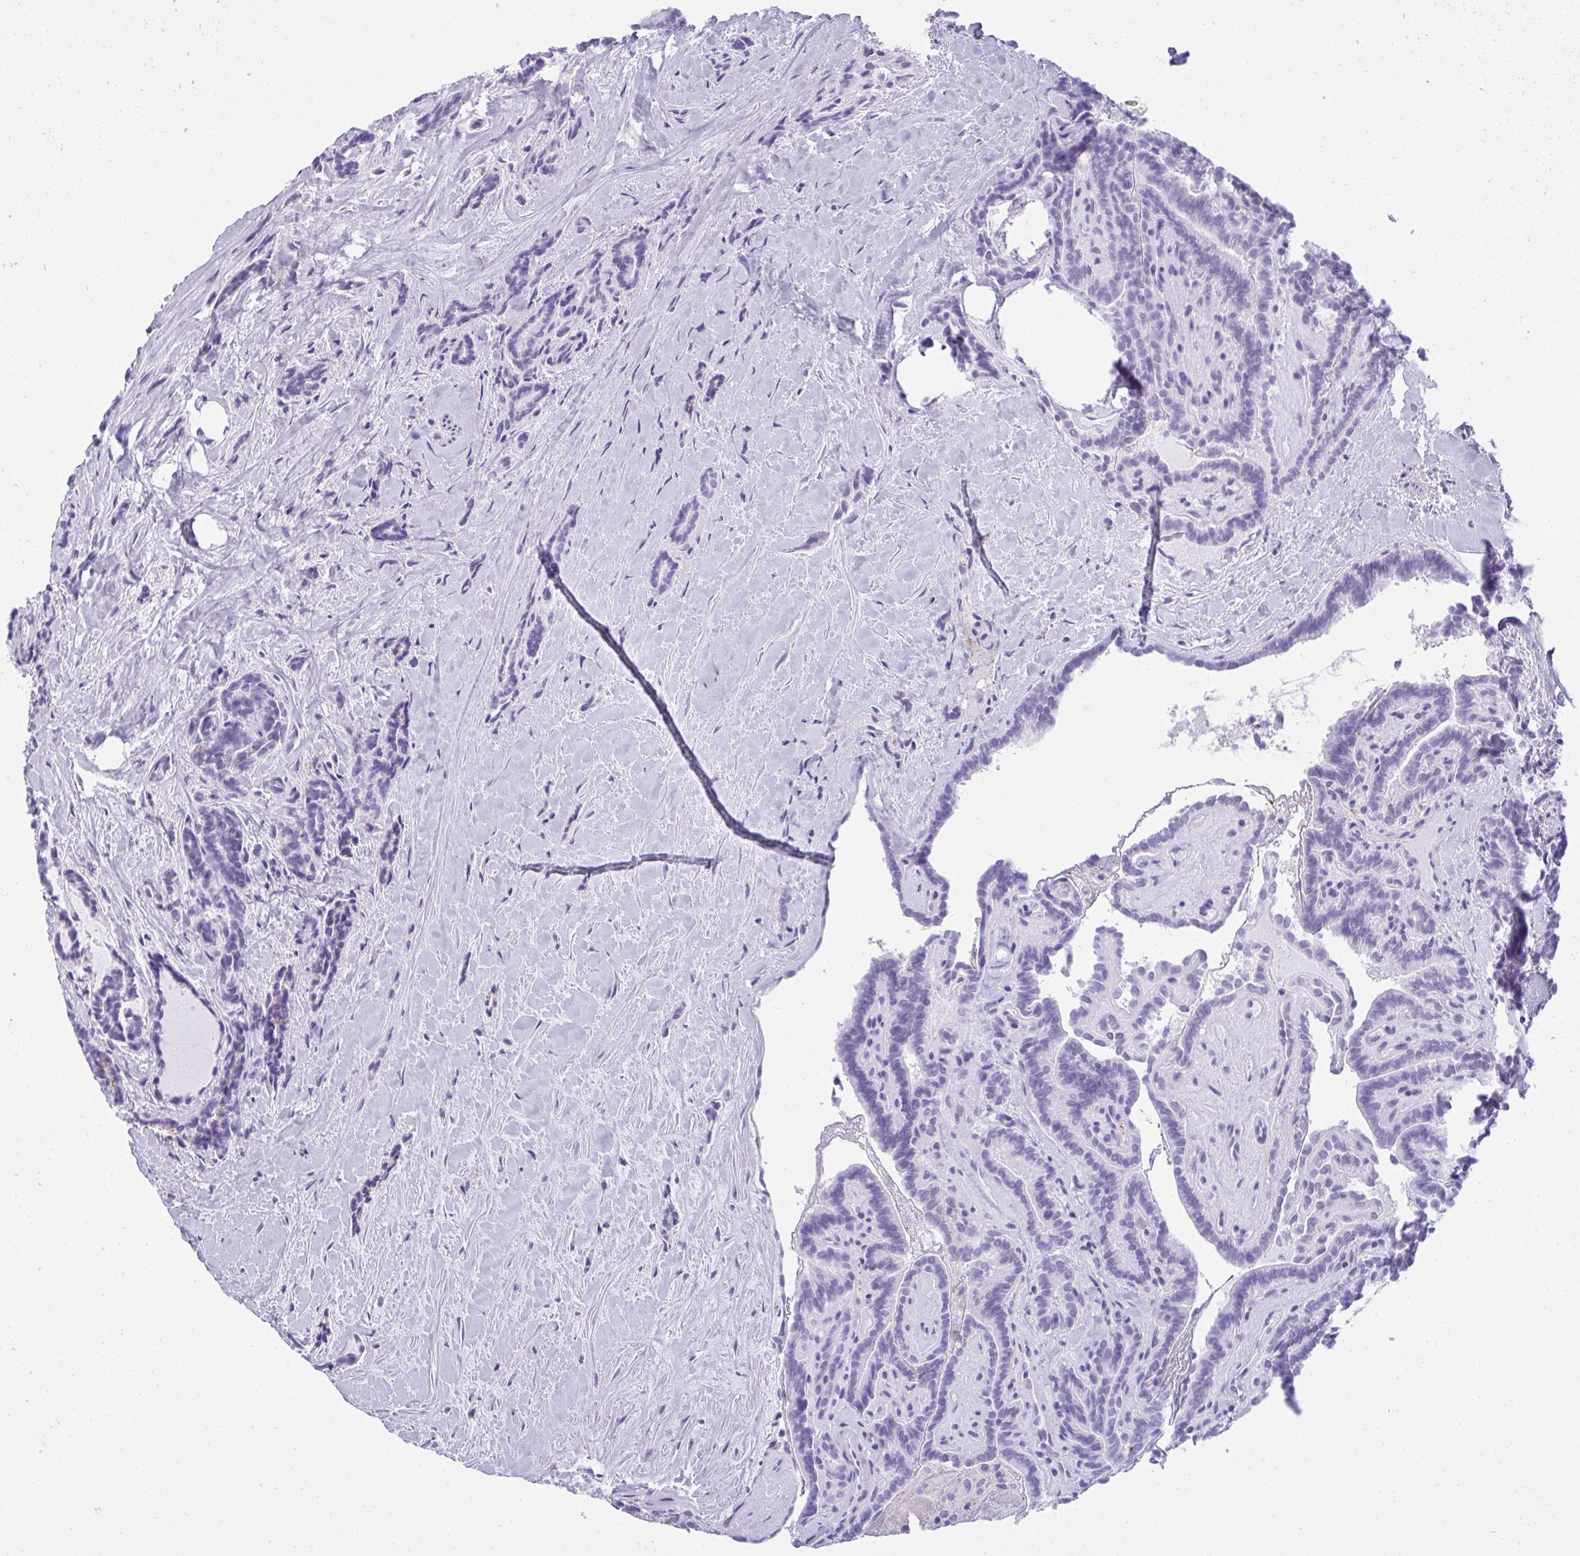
{"staining": {"intensity": "negative", "quantity": "none", "location": "none"}, "tissue": "thyroid cancer", "cell_type": "Tumor cells", "image_type": "cancer", "snomed": [{"axis": "morphology", "description": "Papillary adenocarcinoma, NOS"}, {"axis": "topography", "description": "Thyroid gland"}], "caption": "DAB (3,3'-diaminobenzidine) immunohistochemical staining of thyroid papillary adenocarcinoma shows no significant staining in tumor cells.", "gene": "SPN", "patient": {"sex": "female", "age": 21}}